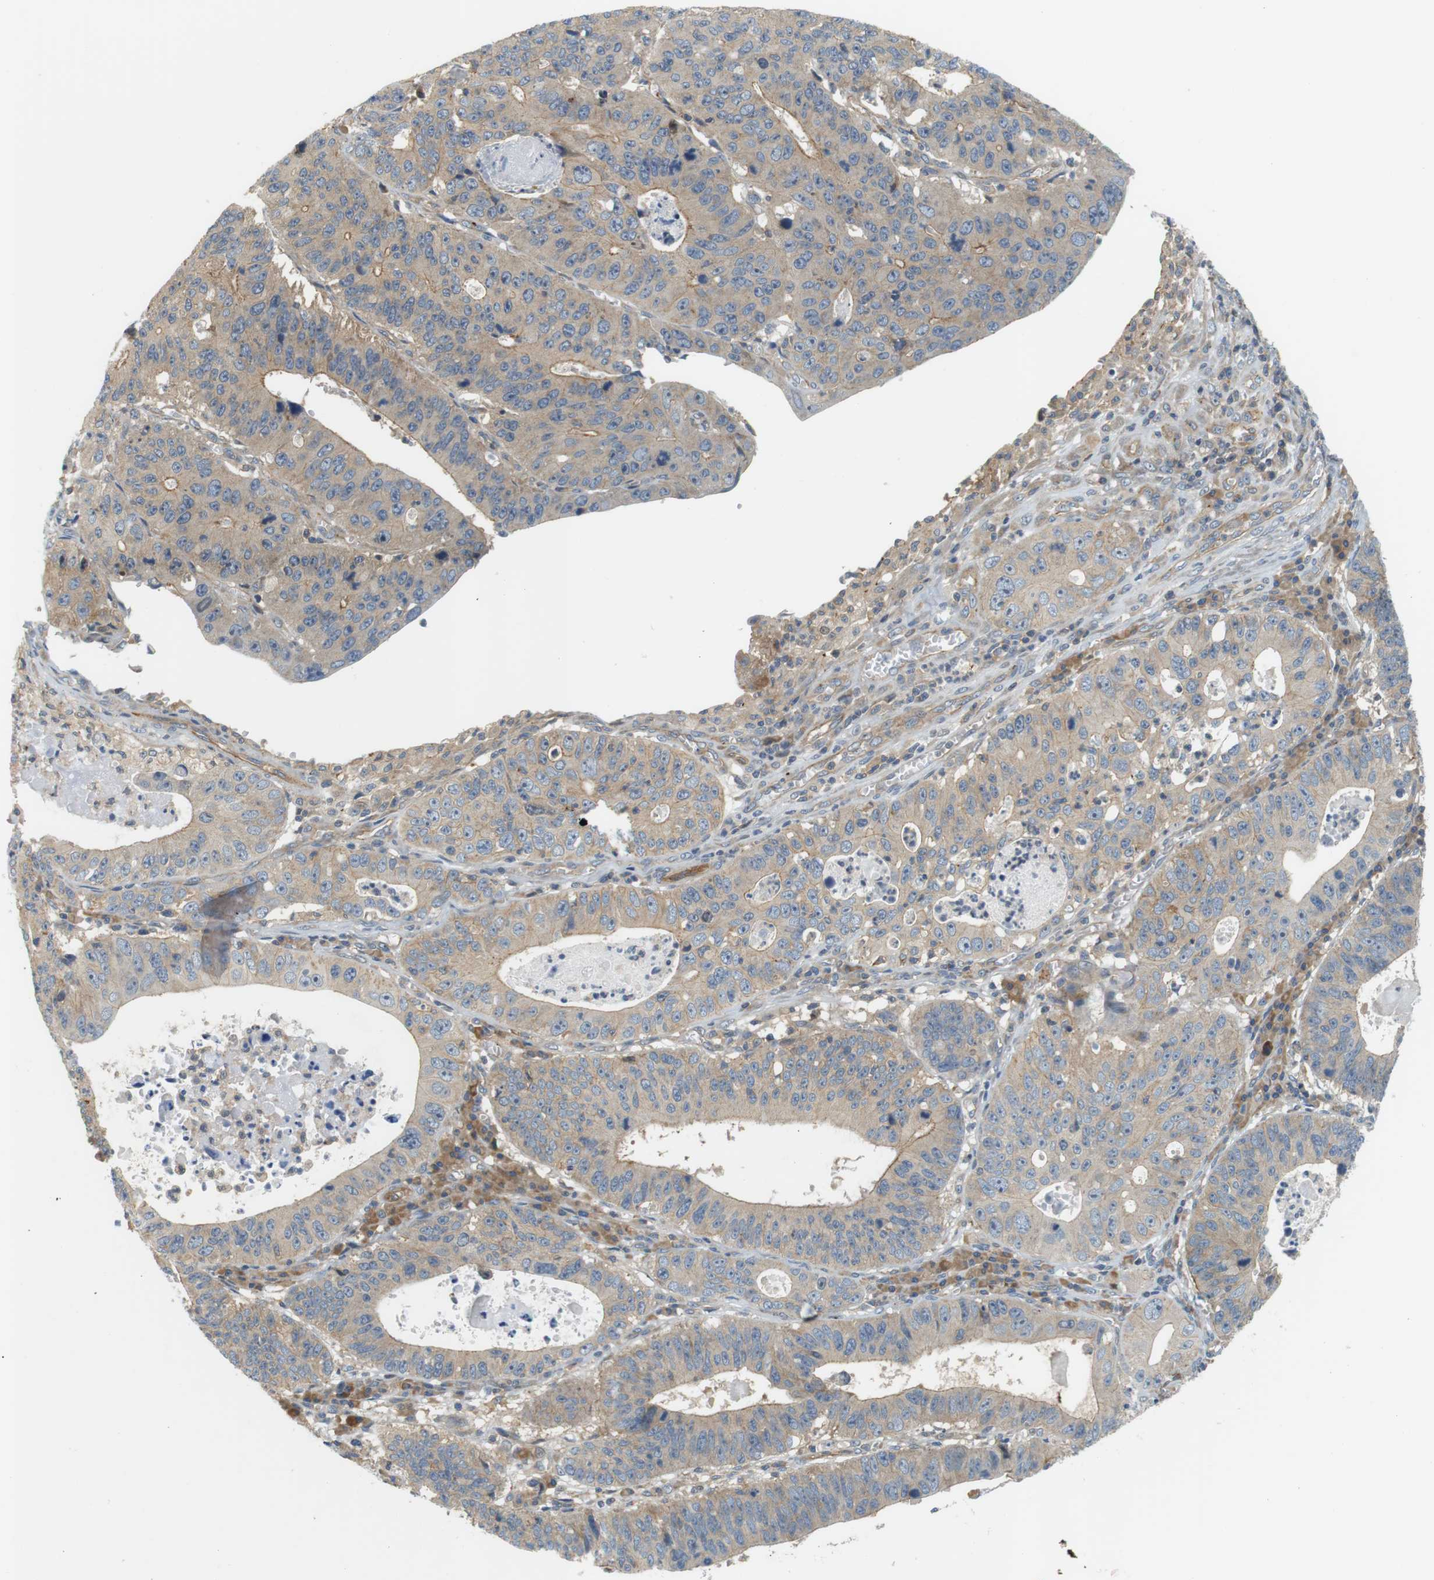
{"staining": {"intensity": "weak", "quantity": ">75%", "location": "cytoplasmic/membranous"}, "tissue": "stomach cancer", "cell_type": "Tumor cells", "image_type": "cancer", "snomed": [{"axis": "morphology", "description": "Adenocarcinoma, NOS"}, {"axis": "topography", "description": "Stomach"}], "caption": "This histopathology image exhibits IHC staining of human adenocarcinoma (stomach), with low weak cytoplasmic/membranous positivity in about >75% of tumor cells.", "gene": "SH3GLB1", "patient": {"sex": "male", "age": 59}}